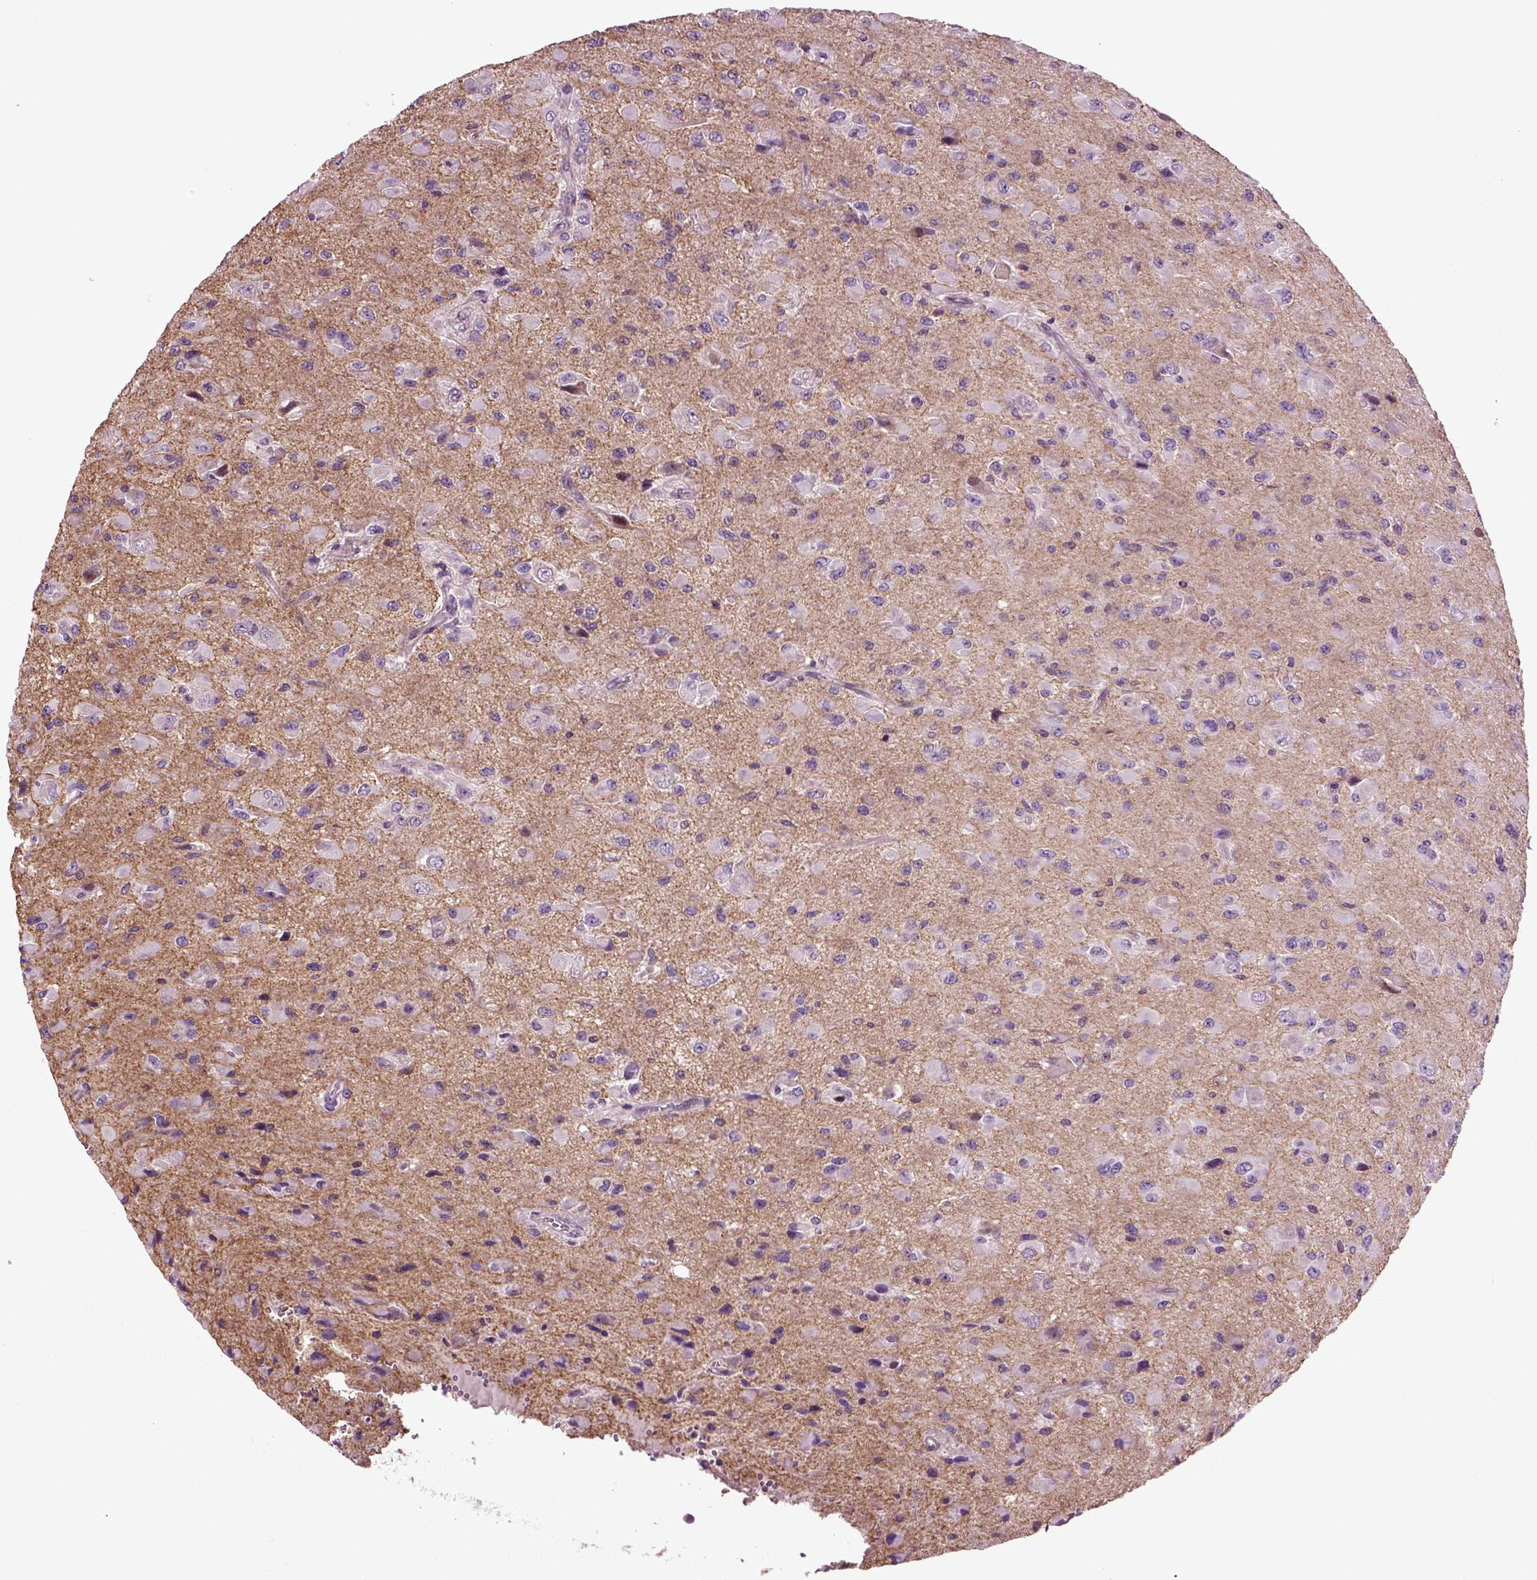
{"staining": {"intensity": "negative", "quantity": "none", "location": "none"}, "tissue": "glioma", "cell_type": "Tumor cells", "image_type": "cancer", "snomed": [{"axis": "morphology", "description": "Glioma, malignant, High grade"}, {"axis": "topography", "description": "Cerebral cortex"}], "caption": "The immunohistochemistry micrograph has no significant positivity in tumor cells of glioma tissue.", "gene": "HAGHL", "patient": {"sex": "male", "age": 35}}